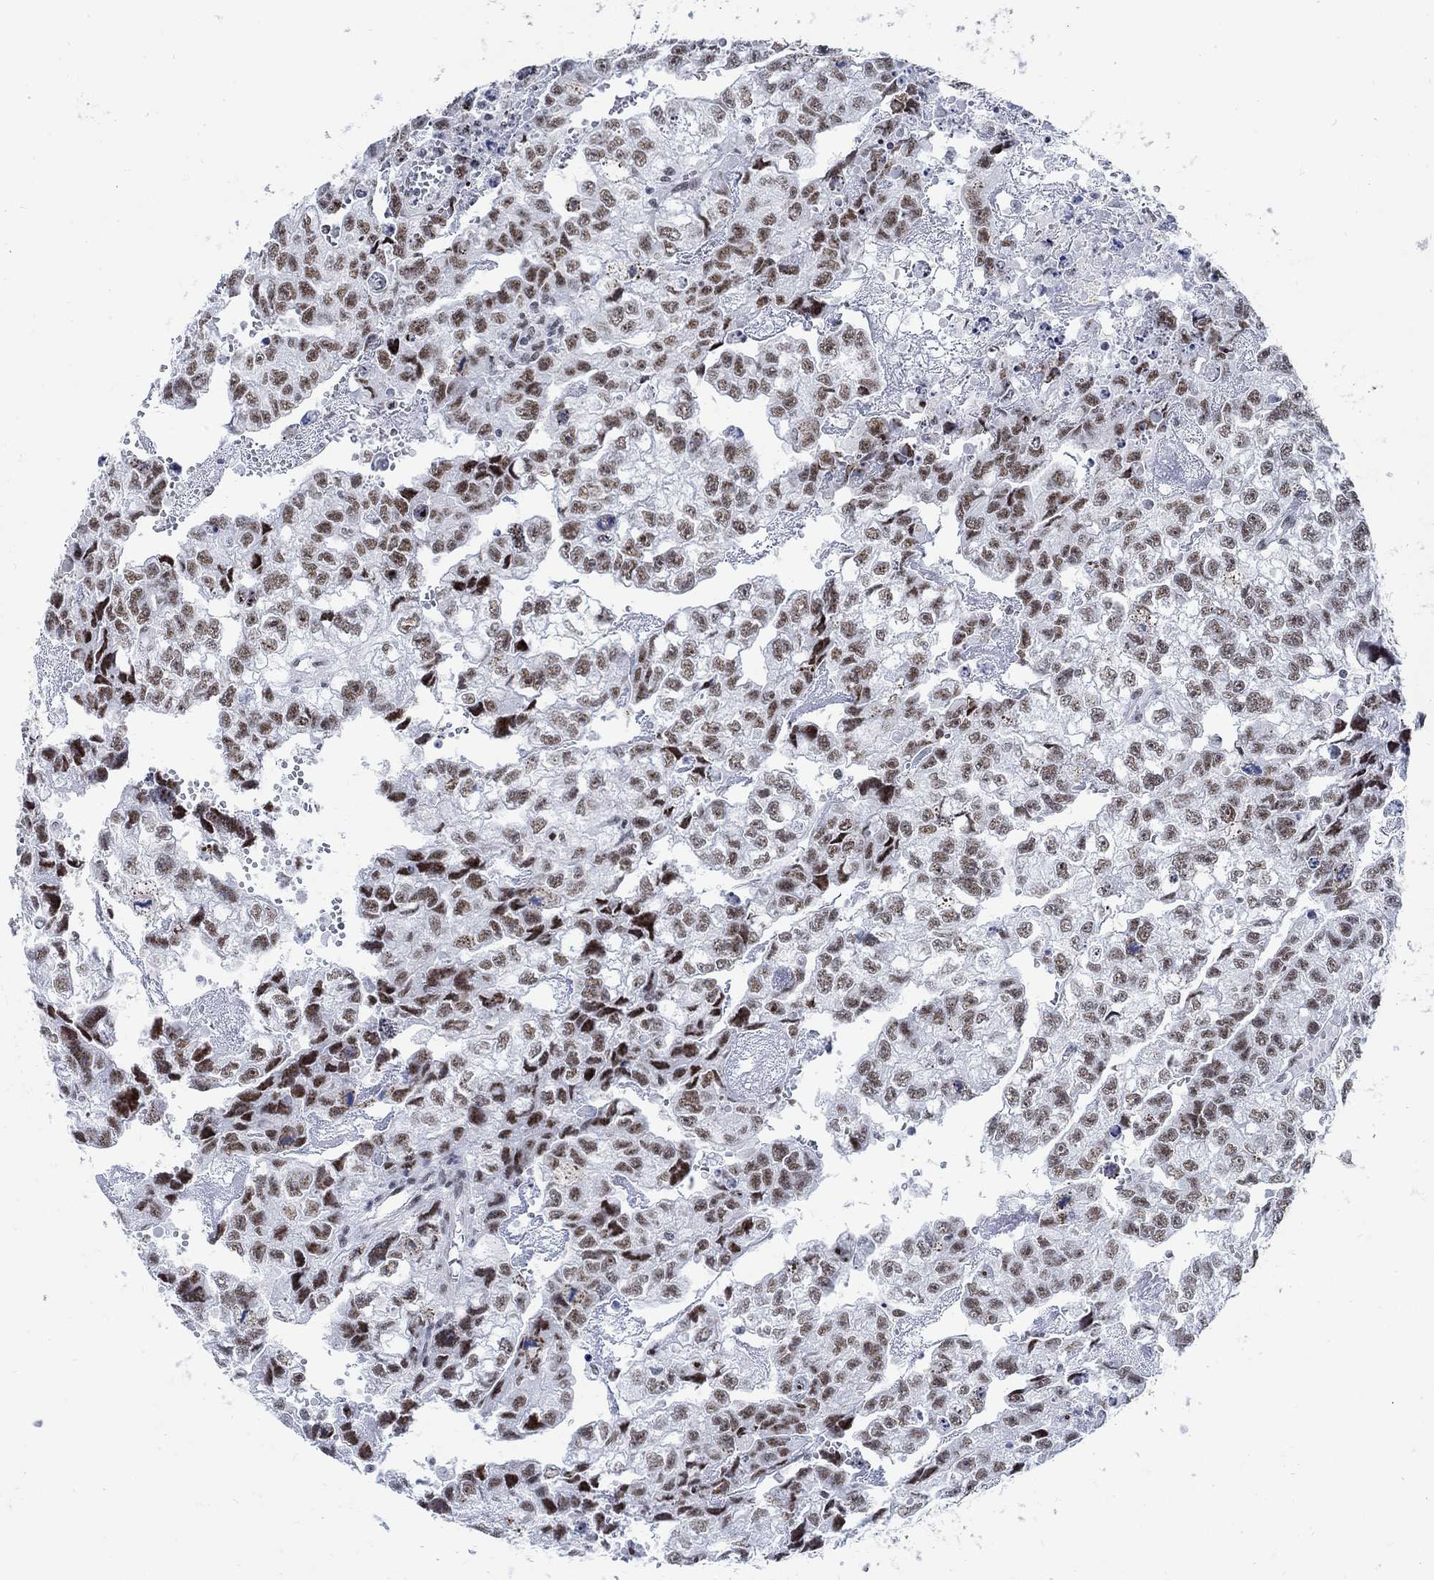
{"staining": {"intensity": "weak", "quantity": ">75%", "location": "nuclear"}, "tissue": "testis cancer", "cell_type": "Tumor cells", "image_type": "cancer", "snomed": [{"axis": "morphology", "description": "Carcinoma, Embryonal, NOS"}, {"axis": "morphology", "description": "Teratoma, malignant, NOS"}, {"axis": "topography", "description": "Testis"}], "caption": "Immunohistochemical staining of malignant teratoma (testis) displays weak nuclear protein staining in about >75% of tumor cells.", "gene": "DLK1", "patient": {"sex": "male", "age": 44}}